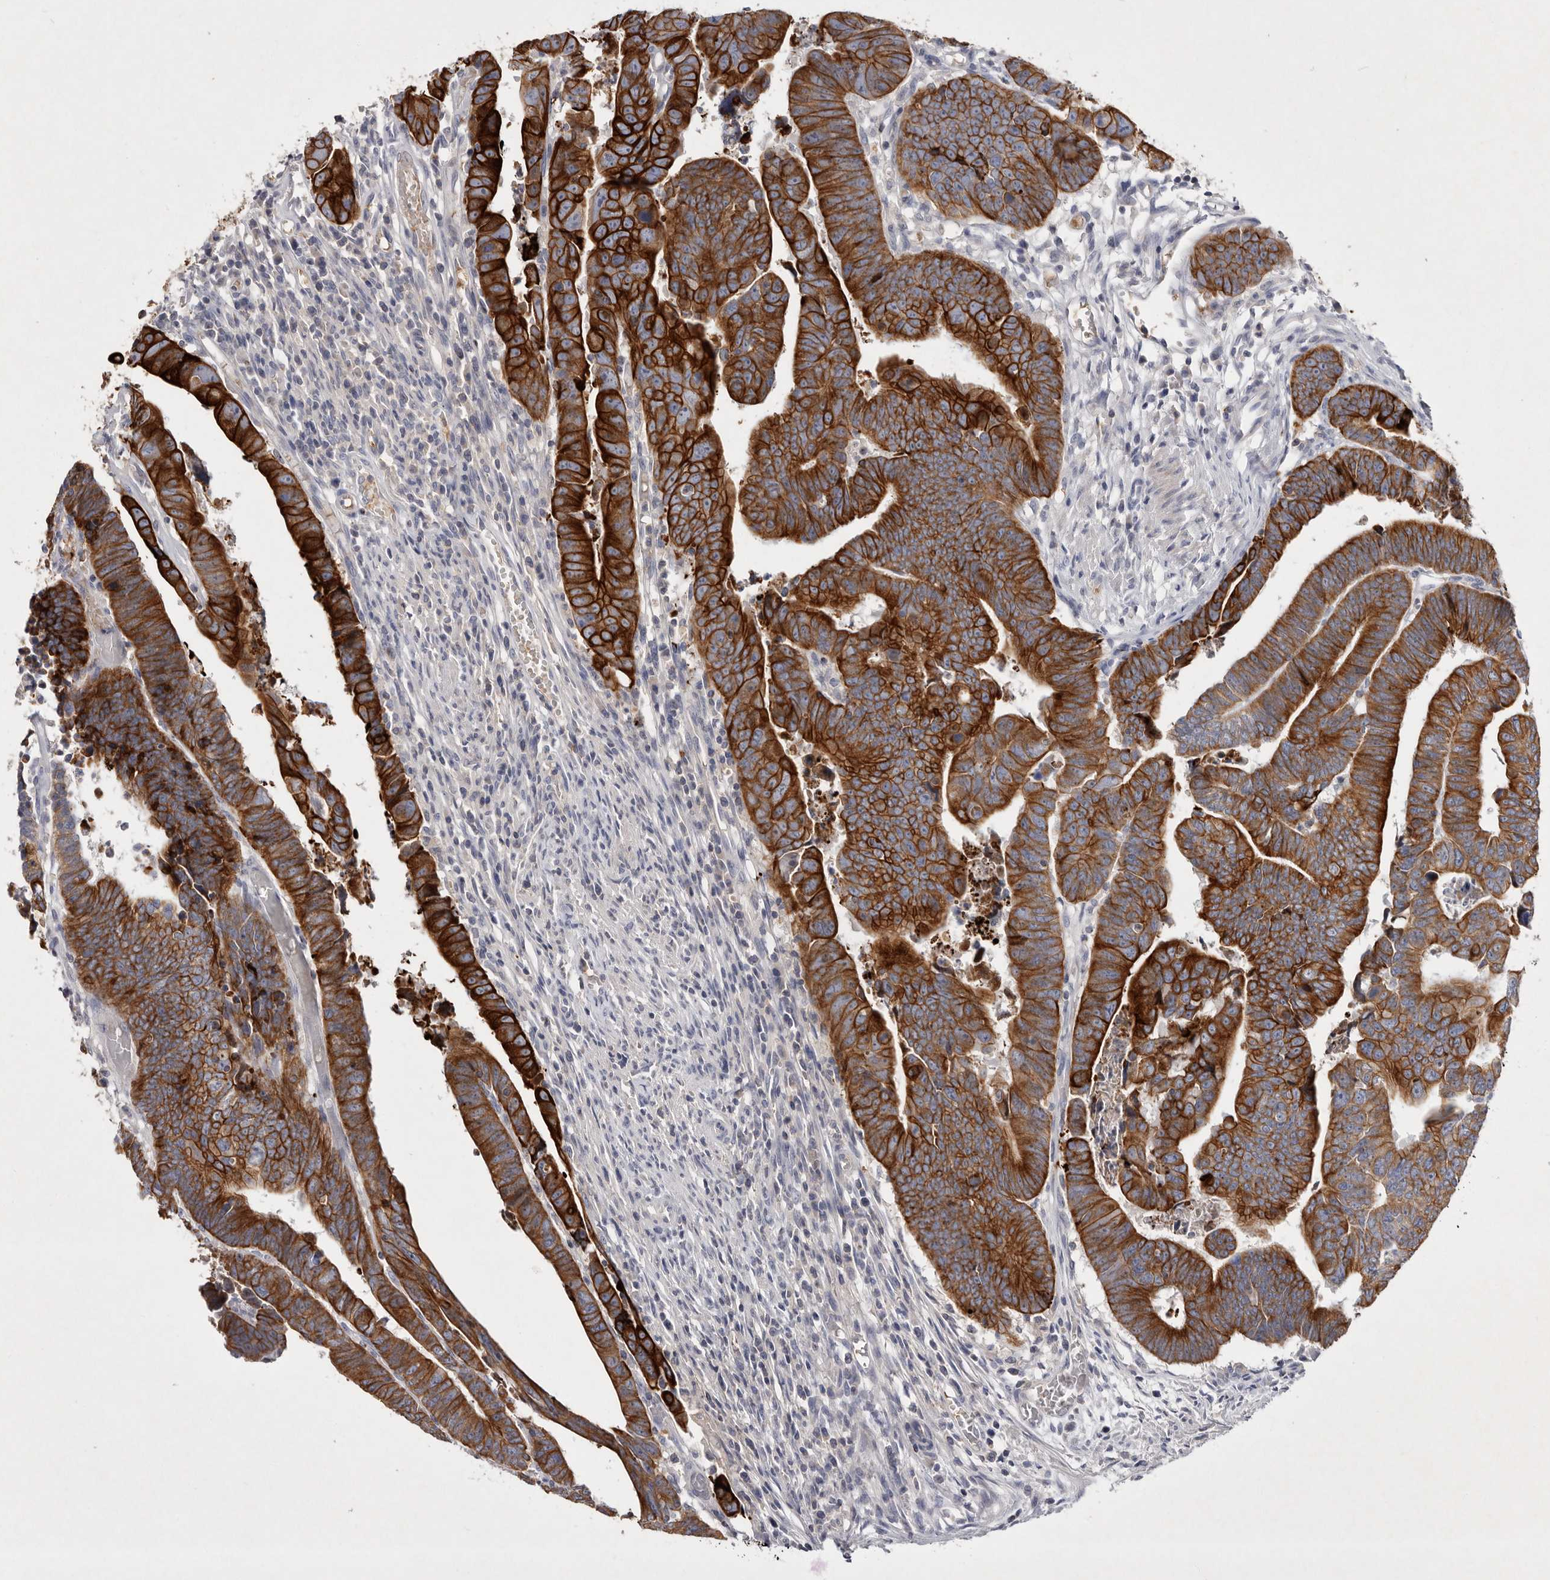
{"staining": {"intensity": "strong", "quantity": ">75%", "location": "cytoplasmic/membranous"}, "tissue": "colorectal cancer", "cell_type": "Tumor cells", "image_type": "cancer", "snomed": [{"axis": "morphology", "description": "Adenocarcinoma, NOS"}, {"axis": "topography", "description": "Rectum"}], "caption": "Colorectal cancer (adenocarcinoma) was stained to show a protein in brown. There is high levels of strong cytoplasmic/membranous expression in about >75% of tumor cells.", "gene": "TNFSF14", "patient": {"sex": "female", "age": 65}}